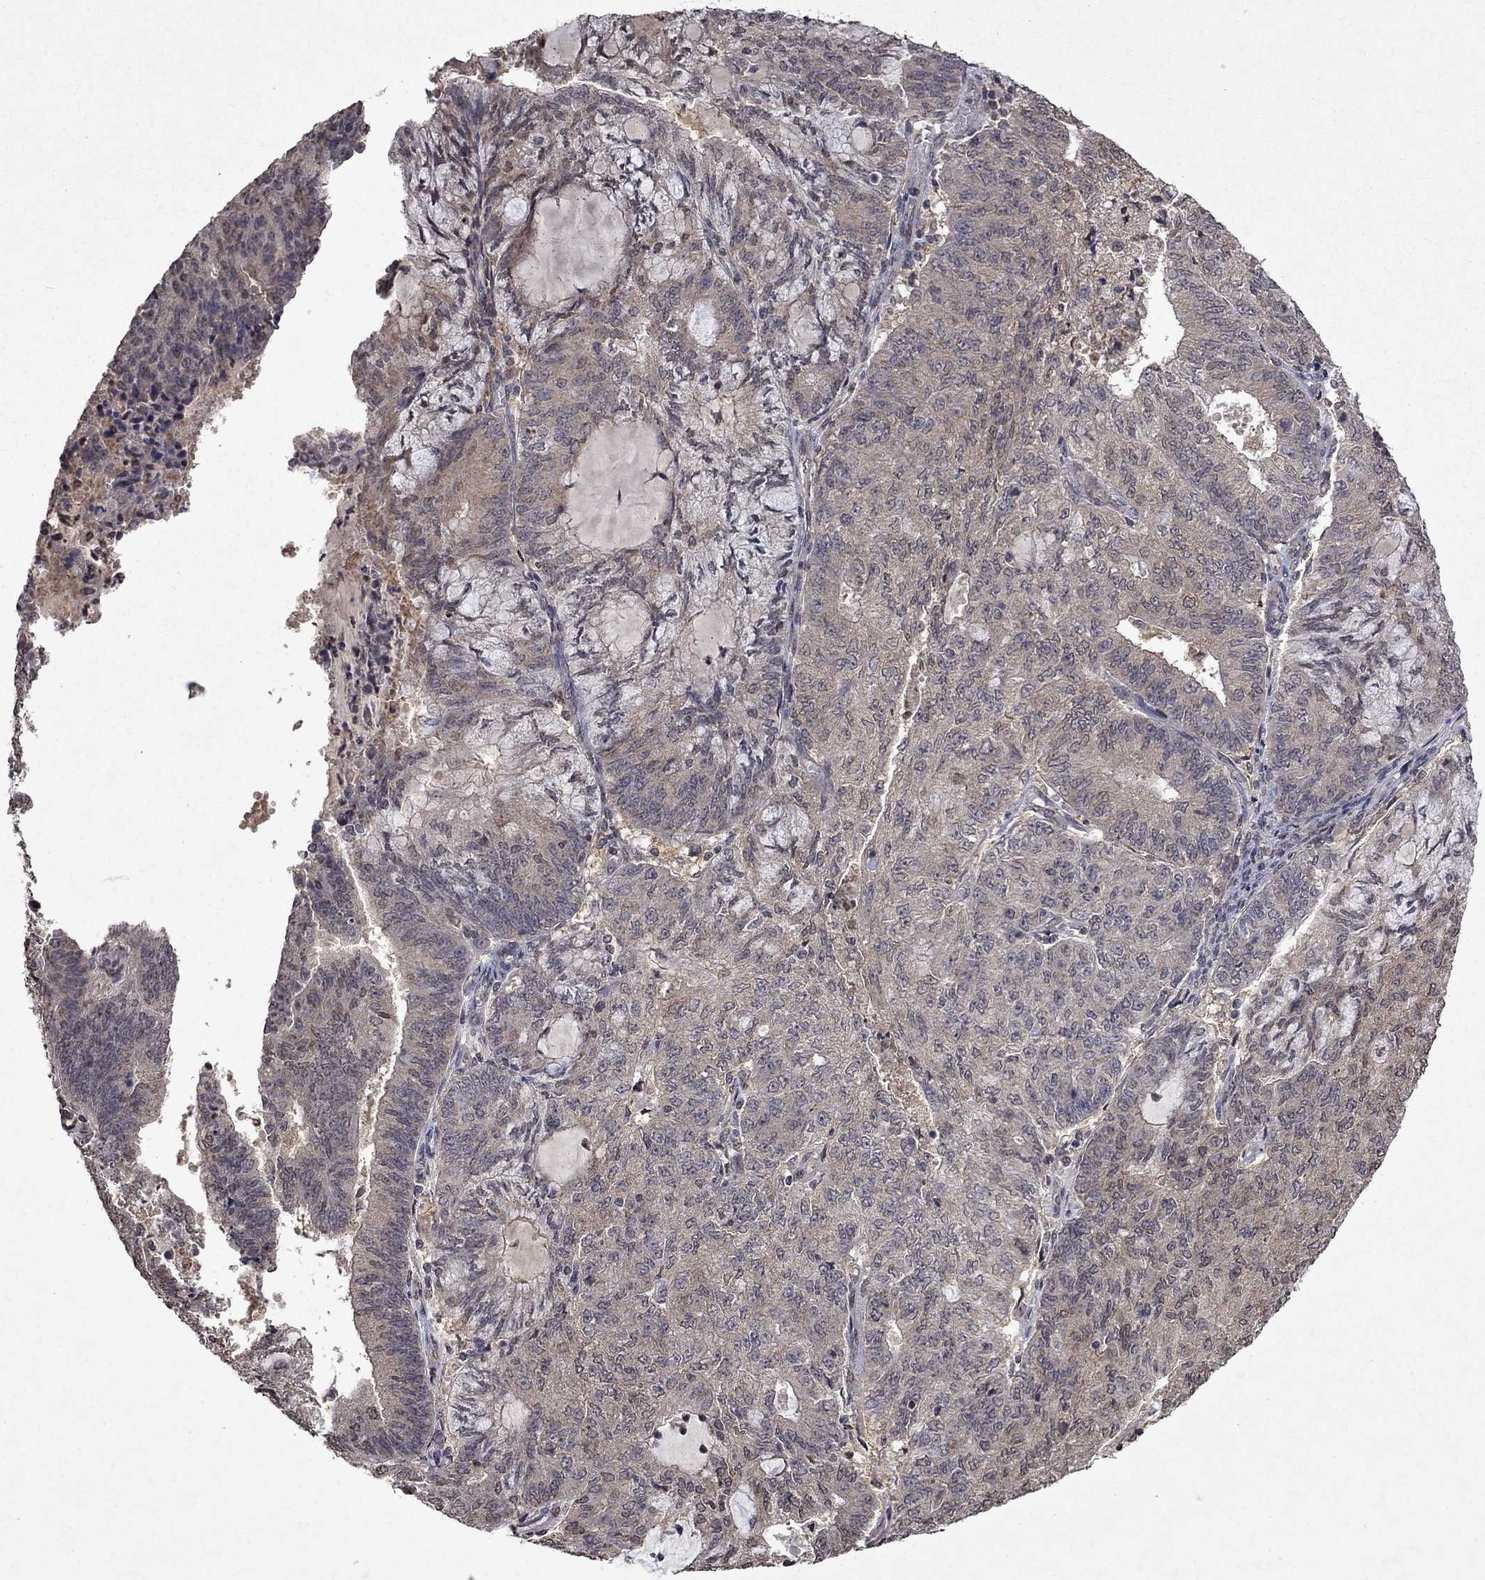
{"staining": {"intensity": "weak", "quantity": "25%-75%", "location": "cytoplasmic/membranous"}, "tissue": "endometrial cancer", "cell_type": "Tumor cells", "image_type": "cancer", "snomed": [{"axis": "morphology", "description": "Adenocarcinoma, NOS"}, {"axis": "topography", "description": "Endometrium"}], "caption": "High-magnification brightfield microscopy of adenocarcinoma (endometrial) stained with DAB (3,3'-diaminobenzidine) (brown) and counterstained with hematoxylin (blue). tumor cells exhibit weak cytoplasmic/membranous positivity is identified in about25%-75% of cells. (Brightfield microscopy of DAB IHC at high magnification).", "gene": "TTC38", "patient": {"sex": "female", "age": 82}}